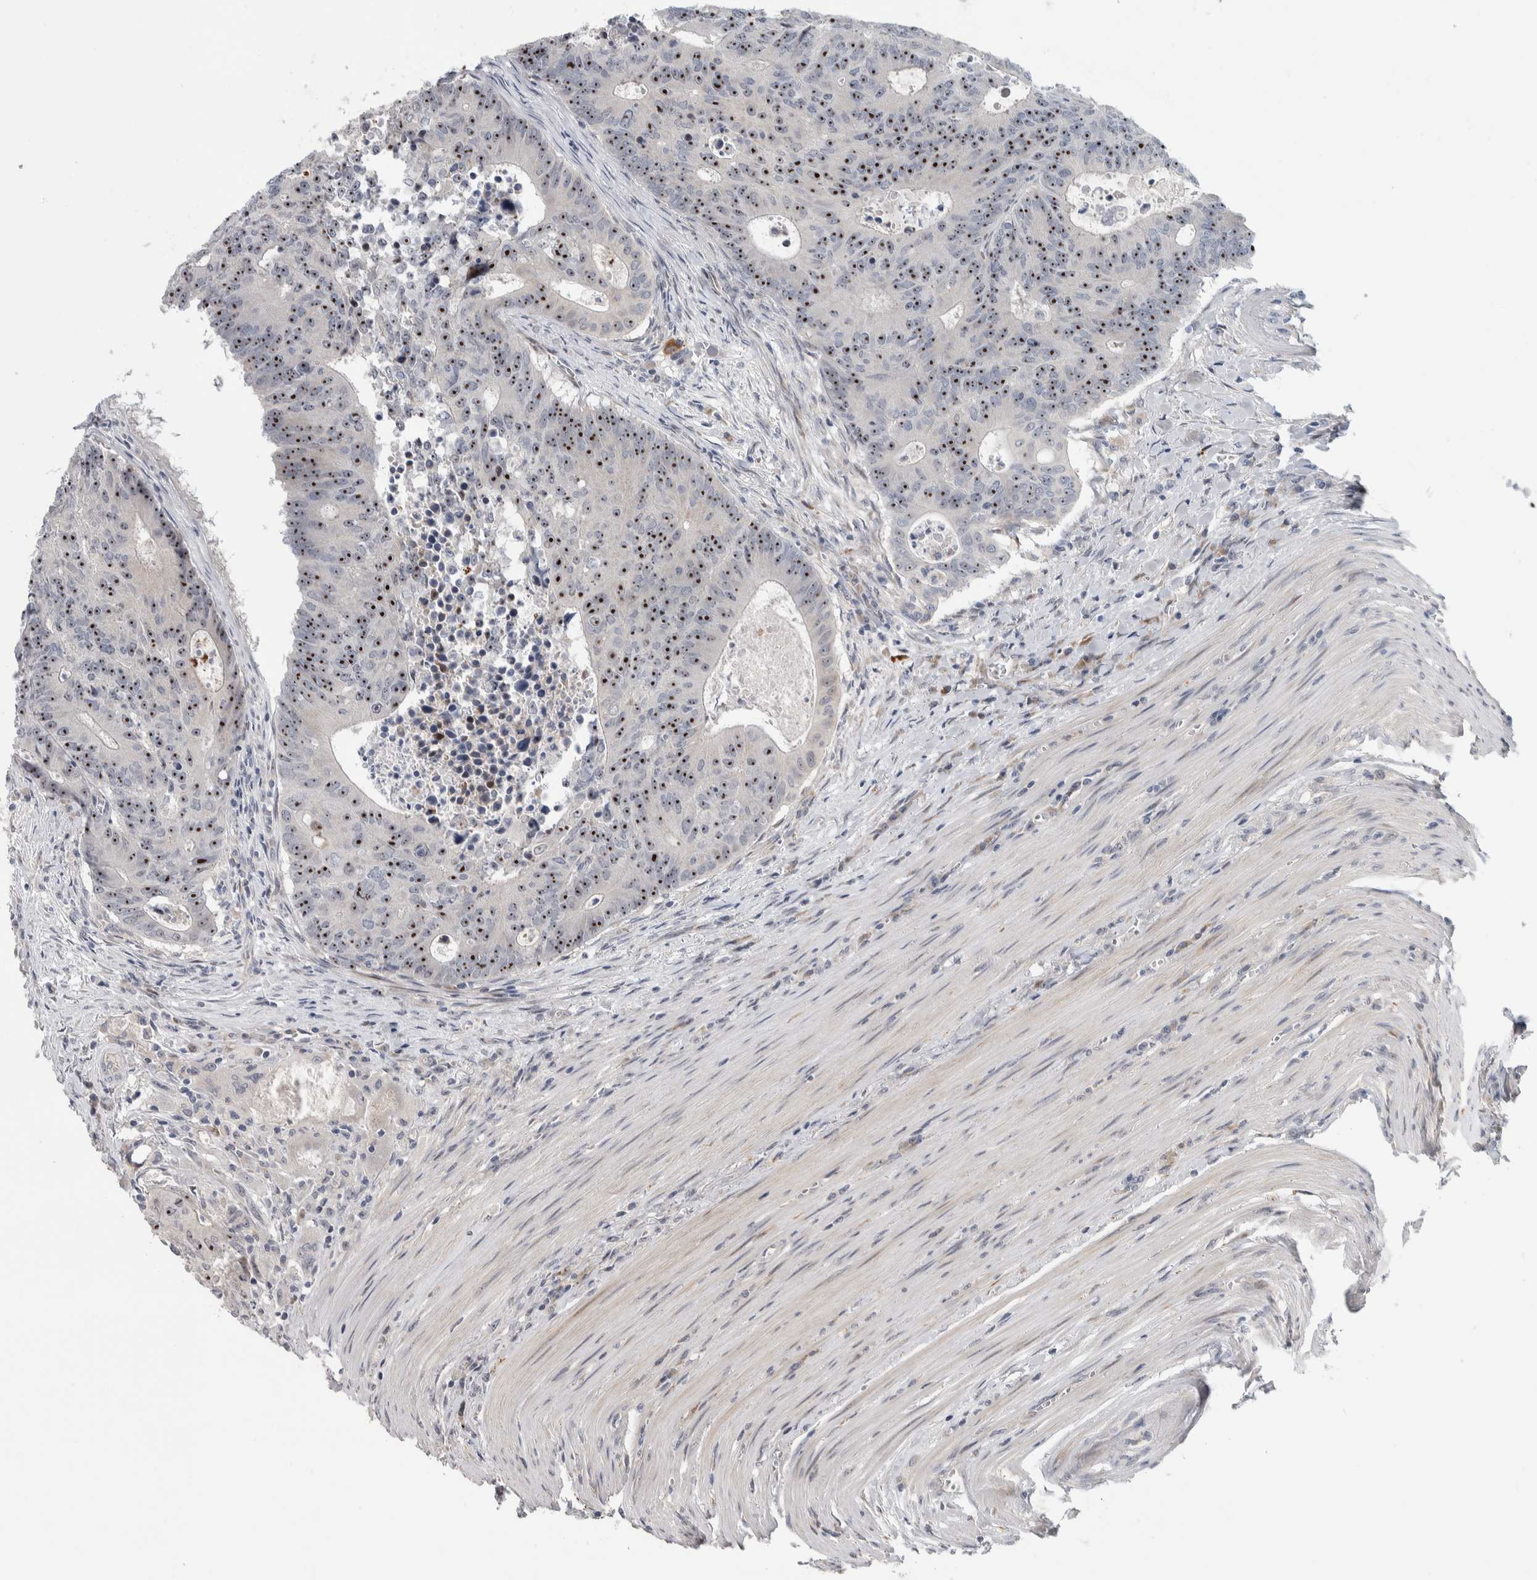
{"staining": {"intensity": "strong", "quantity": ">75%", "location": "nuclear"}, "tissue": "colorectal cancer", "cell_type": "Tumor cells", "image_type": "cancer", "snomed": [{"axis": "morphology", "description": "Adenocarcinoma, NOS"}, {"axis": "topography", "description": "Colon"}], "caption": "High-magnification brightfield microscopy of colorectal adenocarcinoma stained with DAB (brown) and counterstained with hematoxylin (blue). tumor cells exhibit strong nuclear positivity is seen in approximately>75% of cells. Immunohistochemistry stains the protein of interest in brown and the nuclei are stained blue.", "gene": "PRRG4", "patient": {"sex": "male", "age": 87}}